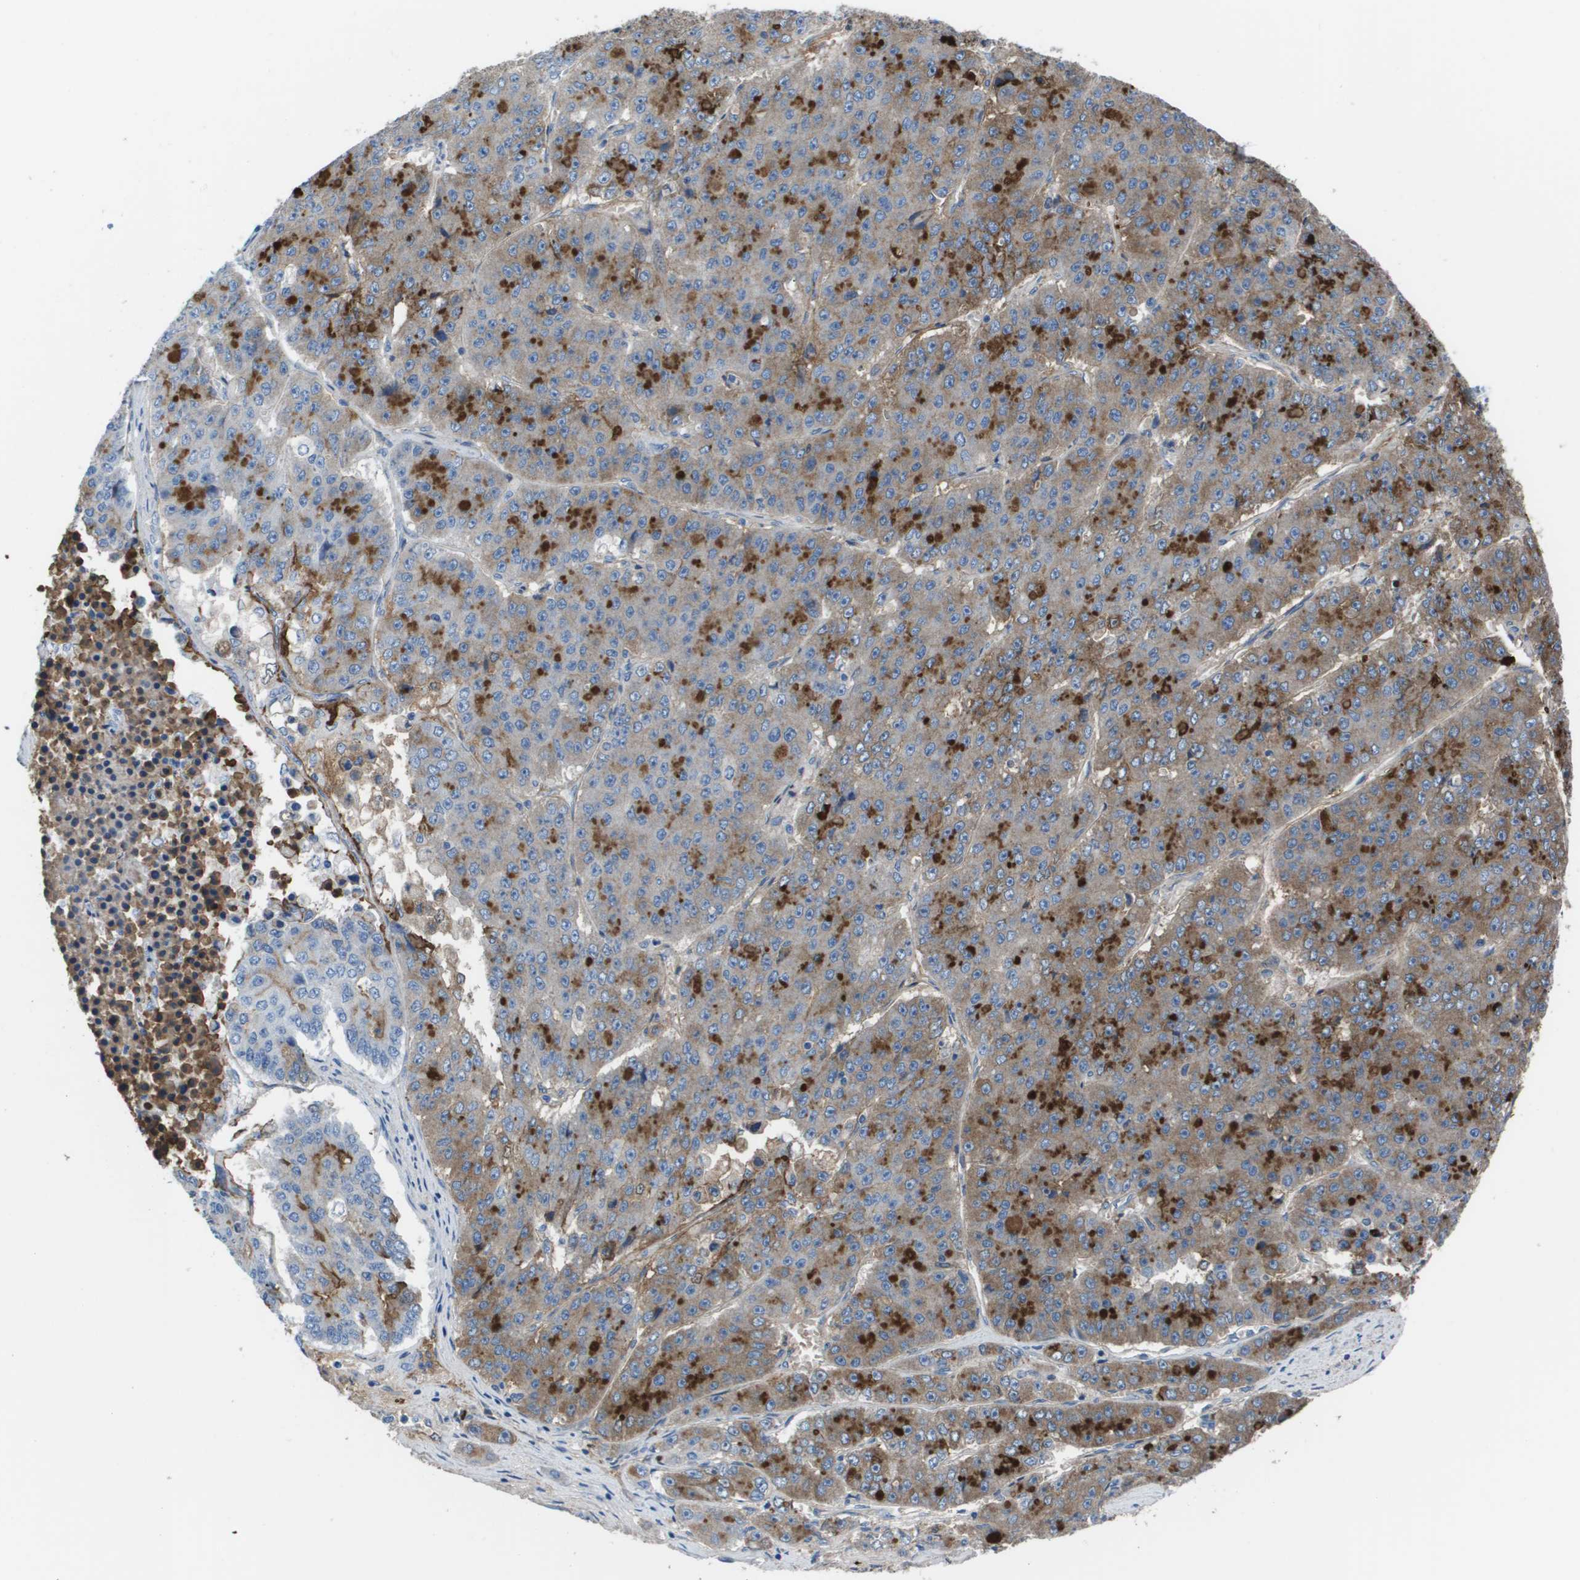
{"staining": {"intensity": "strong", "quantity": "<25%", "location": "cytoplasmic/membranous"}, "tissue": "pancreatic cancer", "cell_type": "Tumor cells", "image_type": "cancer", "snomed": [{"axis": "morphology", "description": "Adenocarcinoma, NOS"}, {"axis": "topography", "description": "Pancreas"}], "caption": "Pancreatic cancer stained with a protein marker displays strong staining in tumor cells.", "gene": "VTN", "patient": {"sex": "male", "age": 50}}